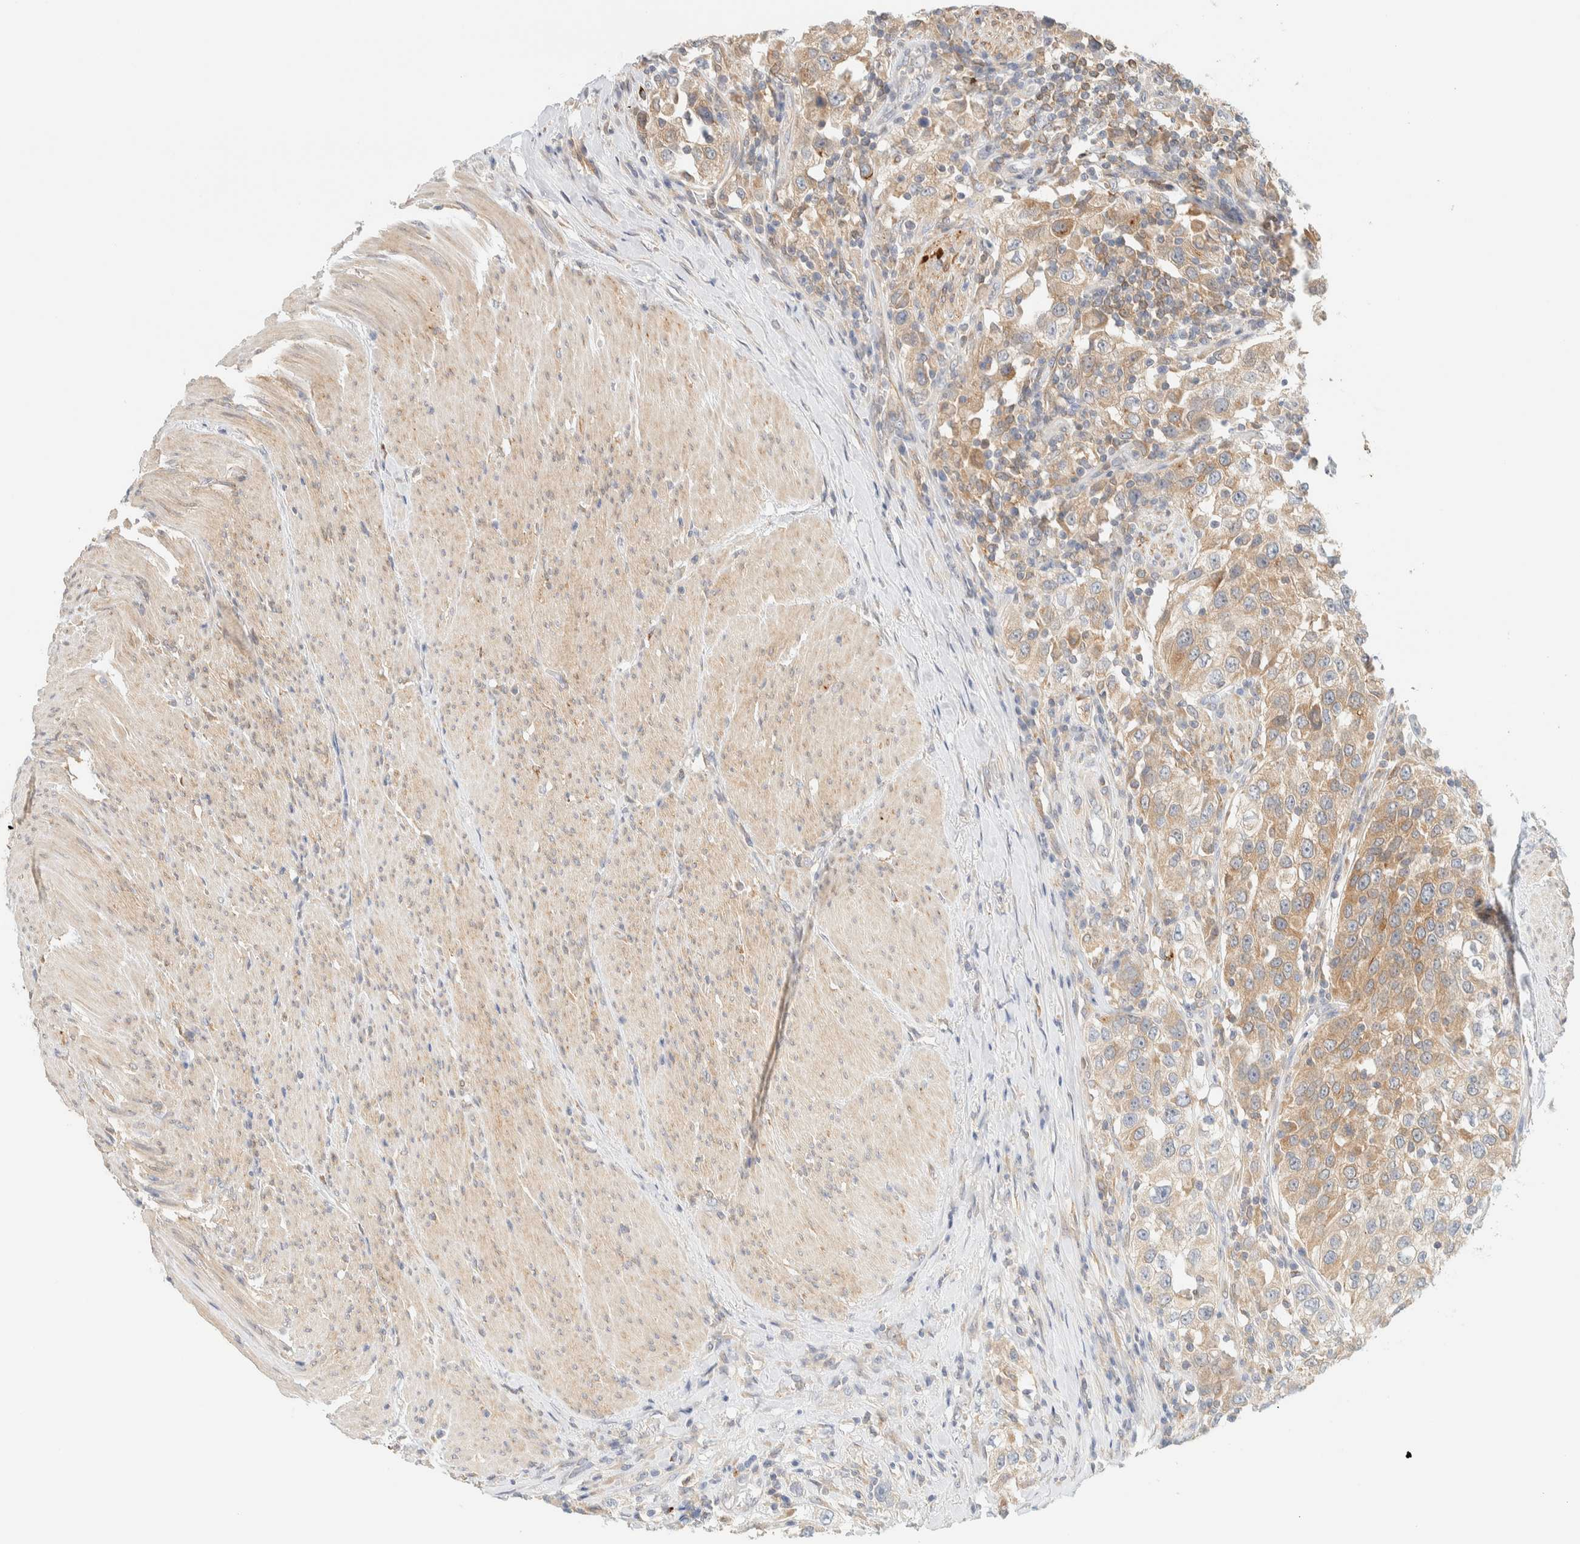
{"staining": {"intensity": "weak", "quantity": ">75%", "location": "cytoplasmic/membranous"}, "tissue": "urothelial cancer", "cell_type": "Tumor cells", "image_type": "cancer", "snomed": [{"axis": "morphology", "description": "Urothelial carcinoma, High grade"}, {"axis": "topography", "description": "Urinary bladder"}], "caption": "Weak cytoplasmic/membranous expression for a protein is present in approximately >75% of tumor cells of high-grade urothelial carcinoma using IHC.", "gene": "NT5C", "patient": {"sex": "female", "age": 80}}